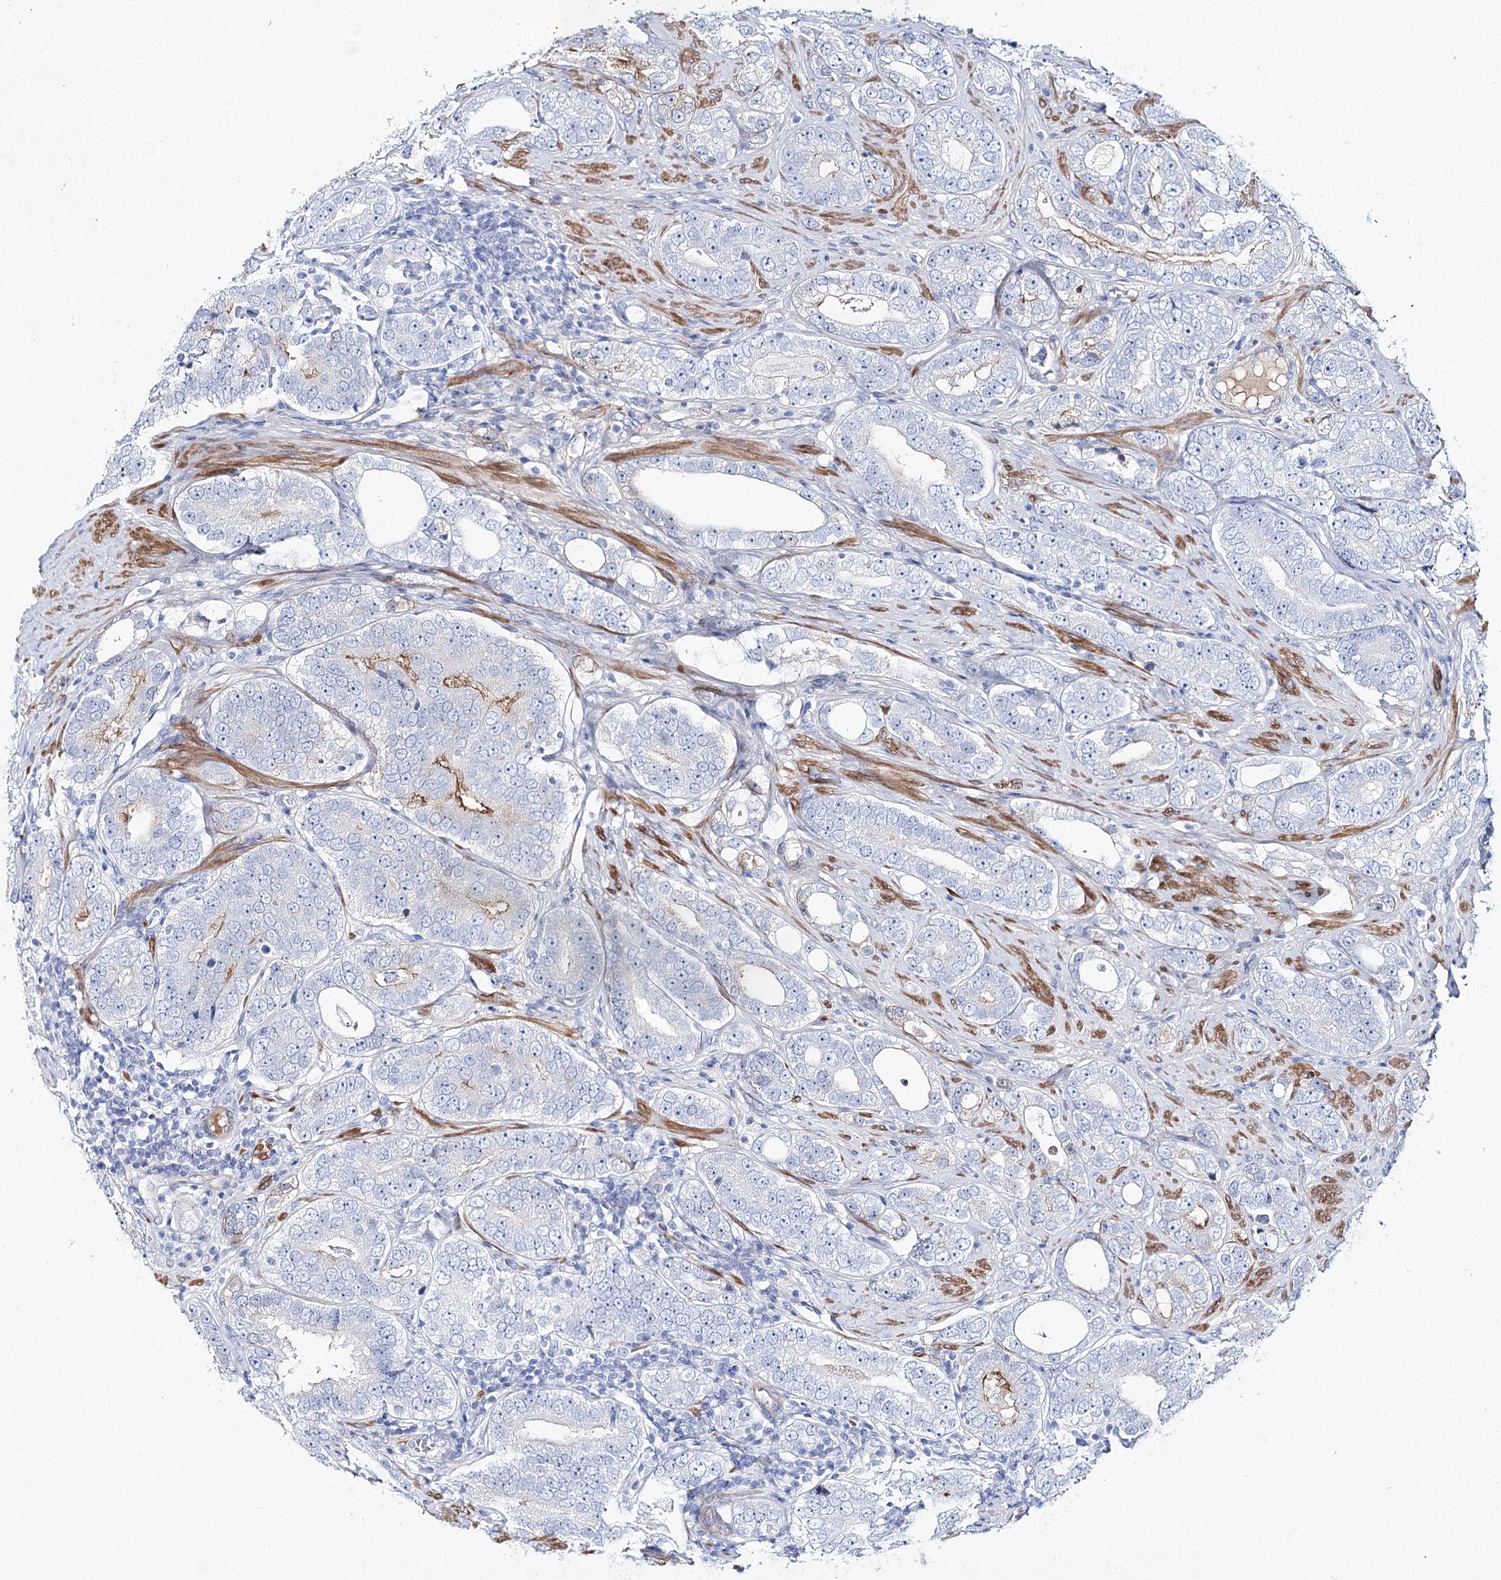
{"staining": {"intensity": "negative", "quantity": "none", "location": "none"}, "tissue": "prostate cancer", "cell_type": "Tumor cells", "image_type": "cancer", "snomed": [{"axis": "morphology", "description": "Adenocarcinoma, High grade"}, {"axis": "topography", "description": "Prostate"}], "caption": "Histopathology image shows no protein positivity in tumor cells of prostate adenocarcinoma (high-grade) tissue.", "gene": "ANKRD23", "patient": {"sex": "male", "age": 56}}